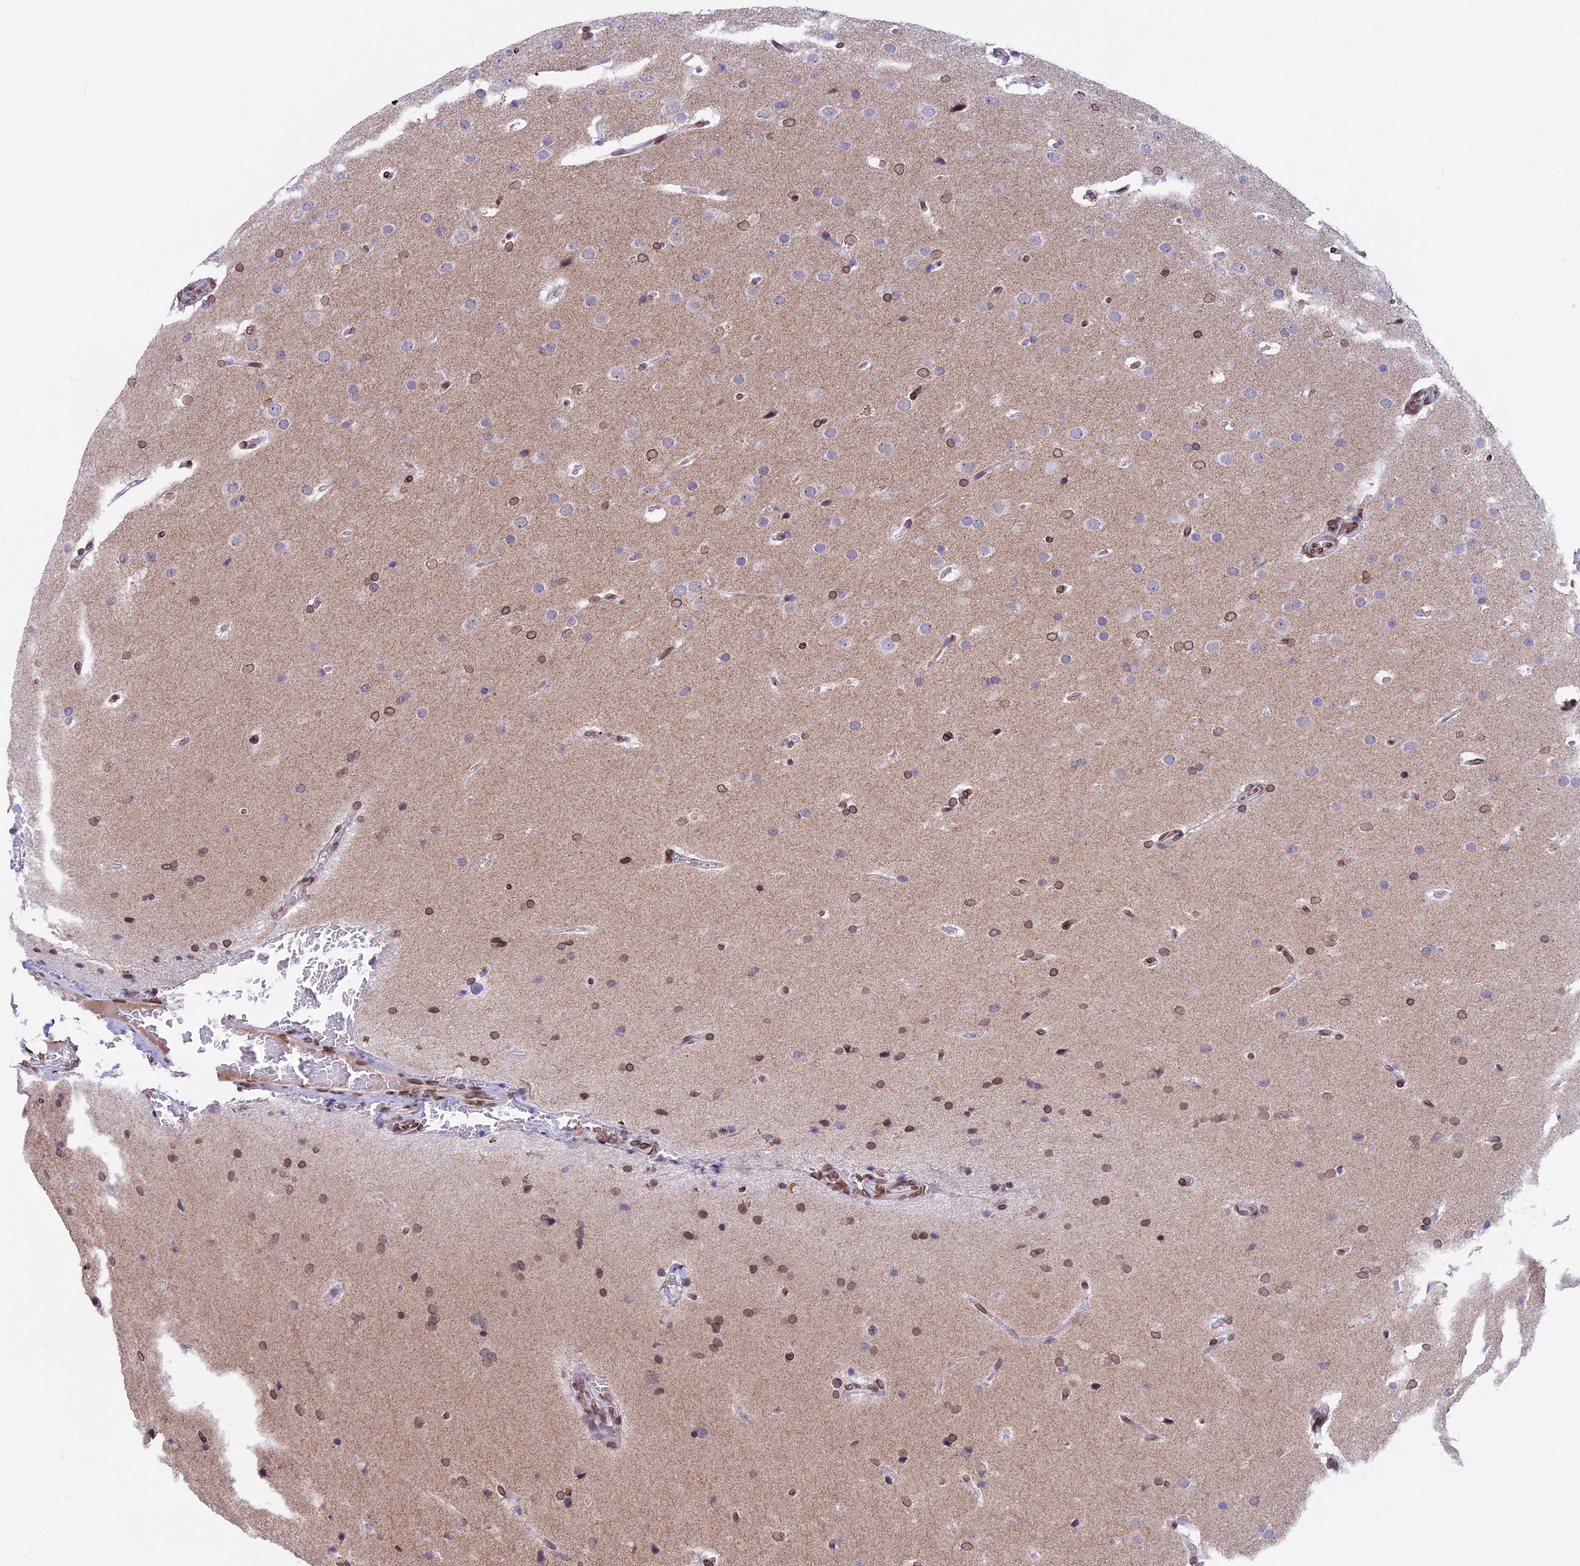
{"staining": {"intensity": "moderate", "quantity": "25%-75%", "location": "cytoplasmic/membranous,nuclear"}, "tissue": "glioma", "cell_type": "Tumor cells", "image_type": "cancer", "snomed": [{"axis": "morphology", "description": "Glioma, malignant, Low grade"}, {"axis": "topography", "description": "Brain"}], "caption": "High-power microscopy captured an immunohistochemistry image of glioma, revealing moderate cytoplasmic/membranous and nuclear expression in approximately 25%-75% of tumor cells.", "gene": "TMPRSS7", "patient": {"sex": "female", "age": 37}}